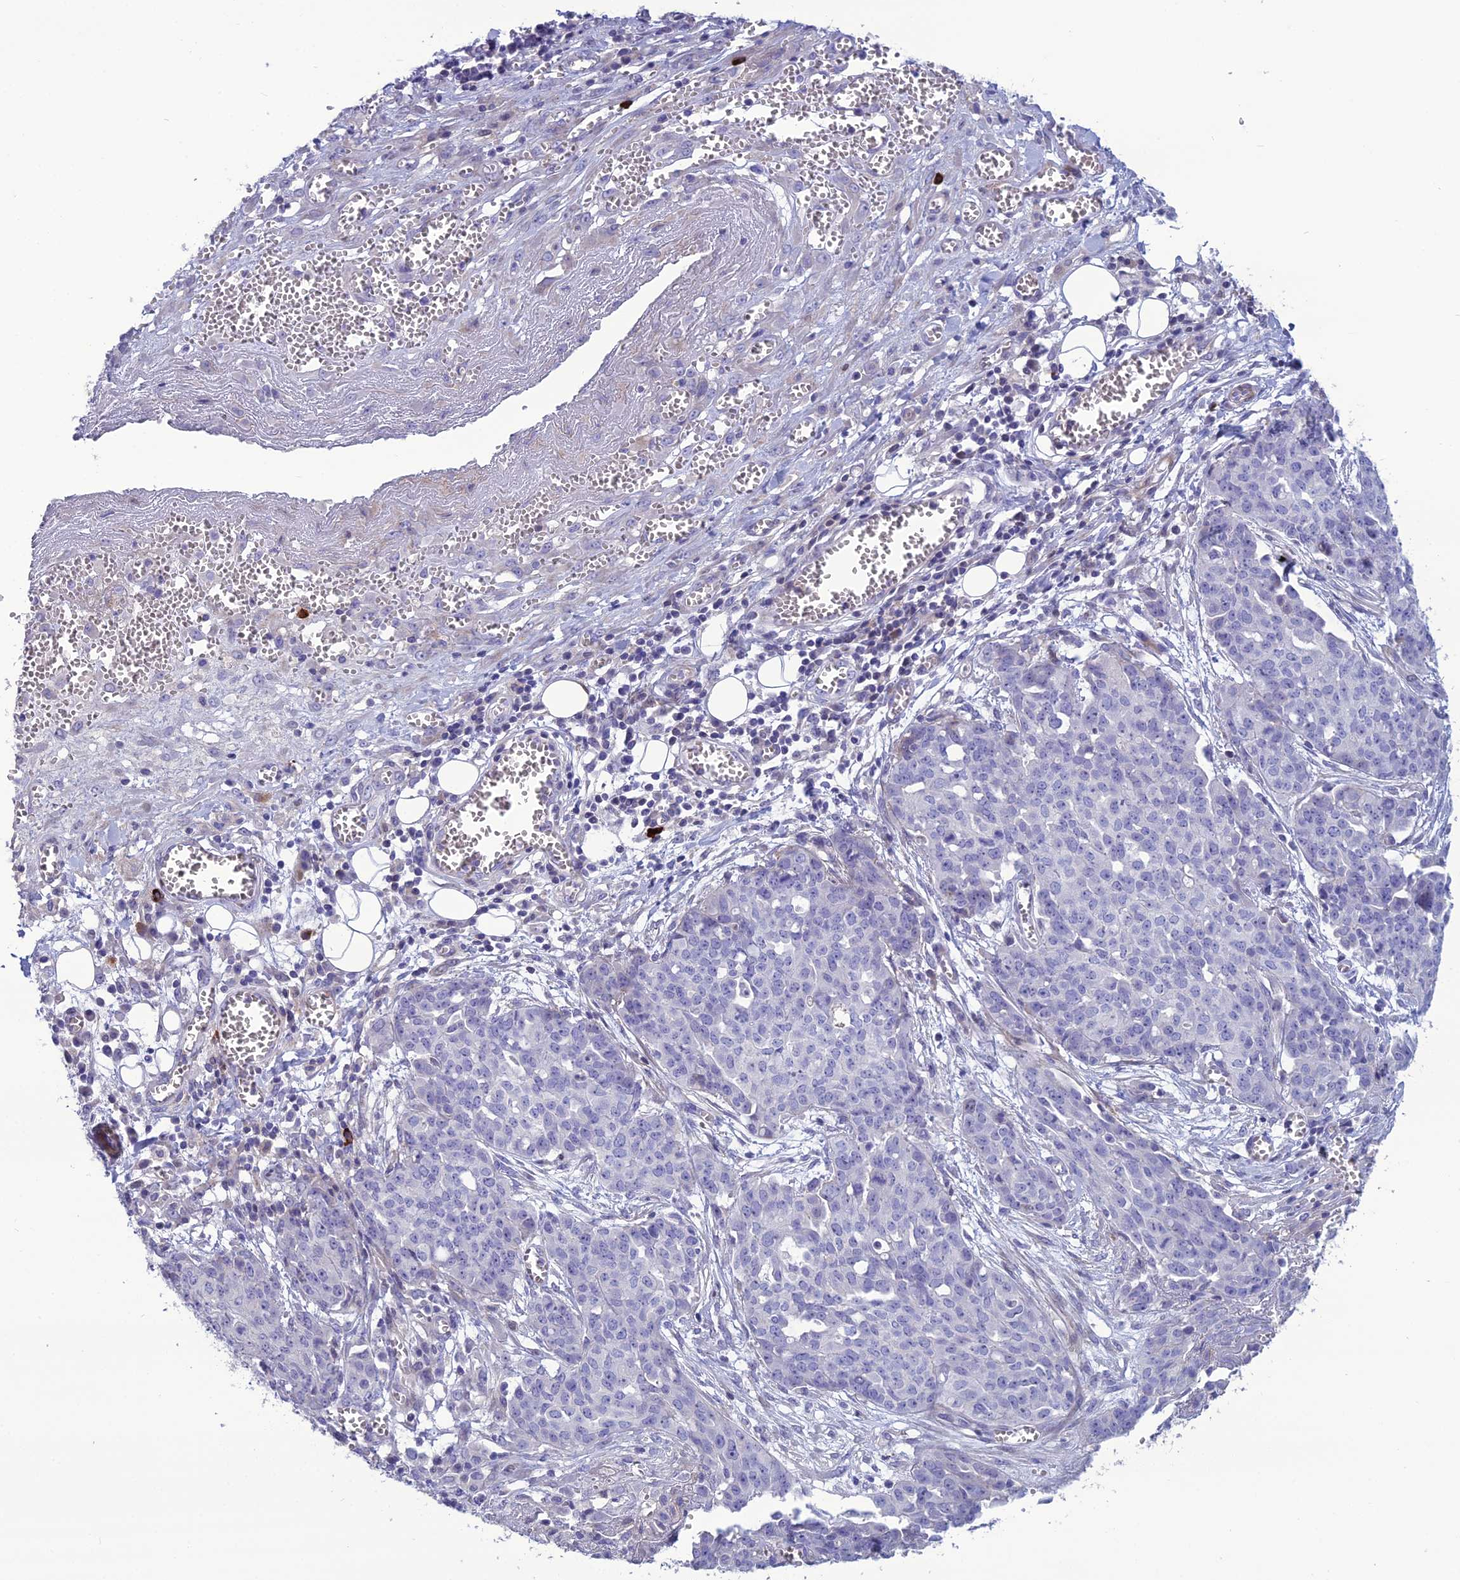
{"staining": {"intensity": "negative", "quantity": "none", "location": "none"}, "tissue": "ovarian cancer", "cell_type": "Tumor cells", "image_type": "cancer", "snomed": [{"axis": "morphology", "description": "Cystadenocarcinoma, serous, NOS"}, {"axis": "topography", "description": "Soft tissue"}, {"axis": "topography", "description": "Ovary"}], "caption": "Ovarian cancer (serous cystadenocarcinoma) was stained to show a protein in brown. There is no significant expression in tumor cells.", "gene": "OR56B1", "patient": {"sex": "female", "age": 57}}